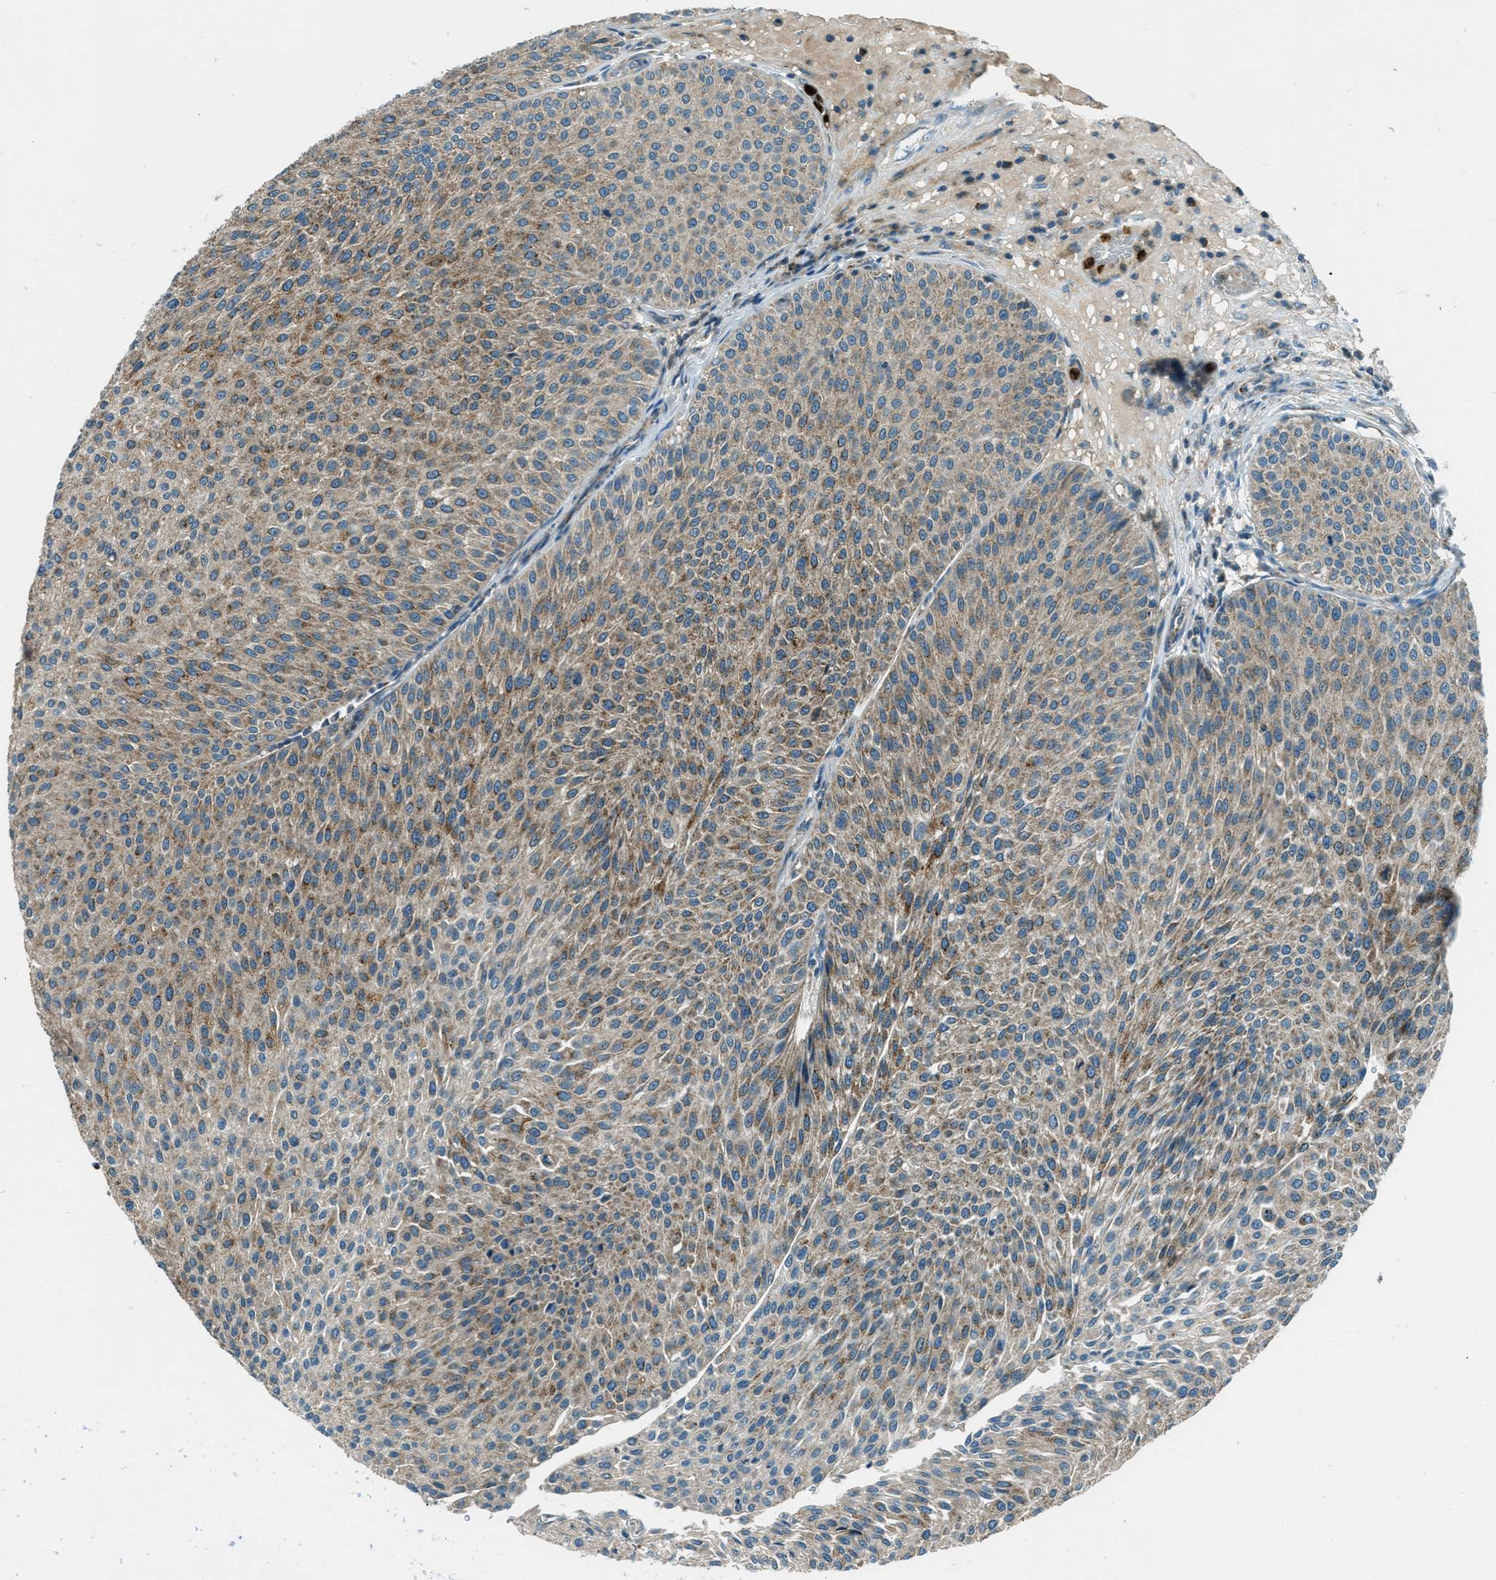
{"staining": {"intensity": "moderate", "quantity": ">75%", "location": "cytoplasmic/membranous"}, "tissue": "urothelial cancer", "cell_type": "Tumor cells", "image_type": "cancer", "snomed": [{"axis": "morphology", "description": "Urothelial carcinoma, Low grade"}, {"axis": "topography", "description": "Smooth muscle"}, {"axis": "topography", "description": "Urinary bladder"}], "caption": "Urothelial carcinoma (low-grade) was stained to show a protein in brown. There is medium levels of moderate cytoplasmic/membranous staining in about >75% of tumor cells.", "gene": "FAR1", "patient": {"sex": "male", "age": 60}}